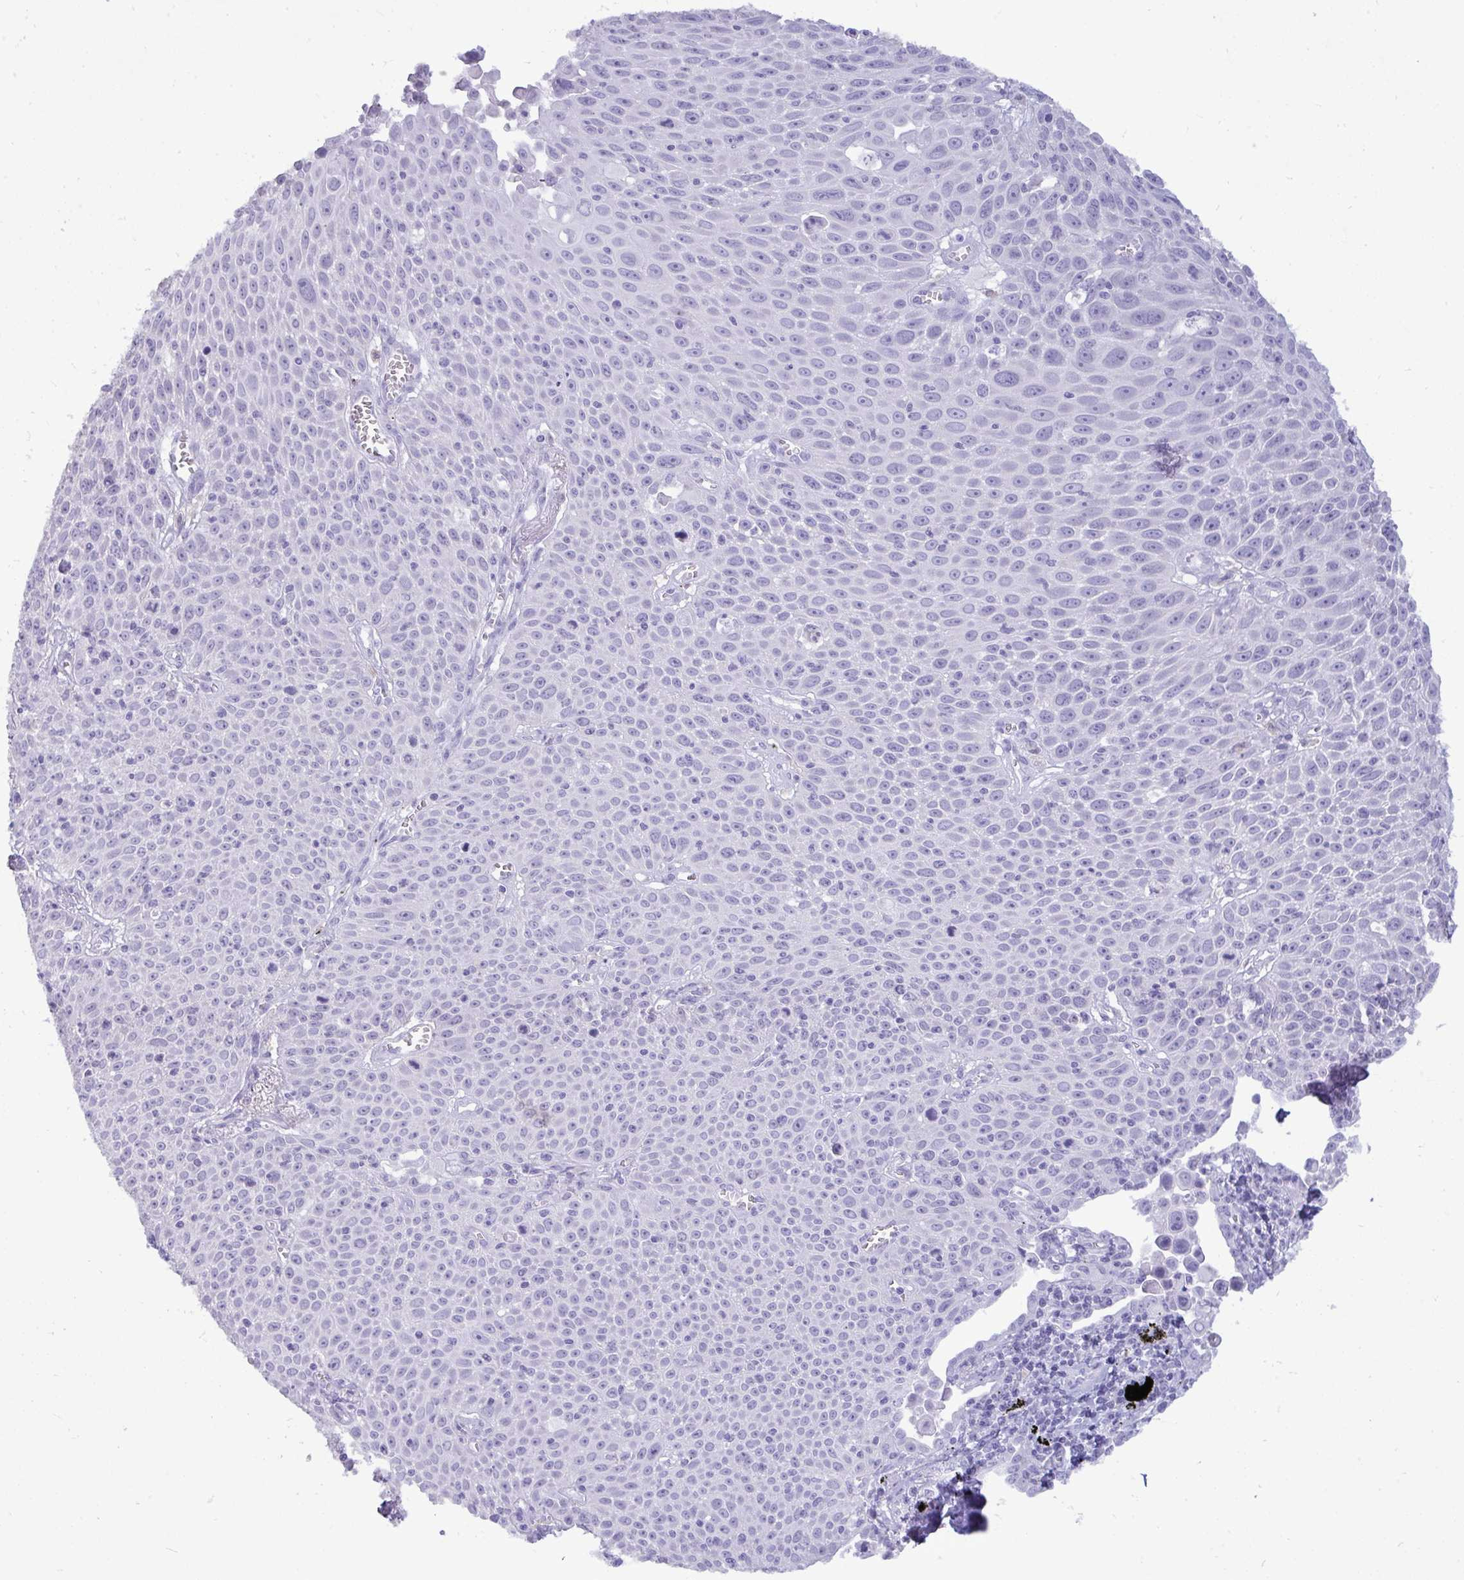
{"staining": {"intensity": "negative", "quantity": "none", "location": "none"}, "tissue": "lung cancer", "cell_type": "Tumor cells", "image_type": "cancer", "snomed": [{"axis": "morphology", "description": "Squamous cell carcinoma, NOS"}, {"axis": "morphology", "description": "Squamous cell carcinoma, metastatic, NOS"}, {"axis": "topography", "description": "Lymph node"}, {"axis": "topography", "description": "Lung"}], "caption": "High power microscopy photomicrograph of an IHC histopathology image of metastatic squamous cell carcinoma (lung), revealing no significant positivity in tumor cells. (Stains: DAB immunohistochemistry (IHC) with hematoxylin counter stain, Microscopy: brightfield microscopy at high magnification).", "gene": "ANKRD60", "patient": {"sex": "female", "age": 62}}